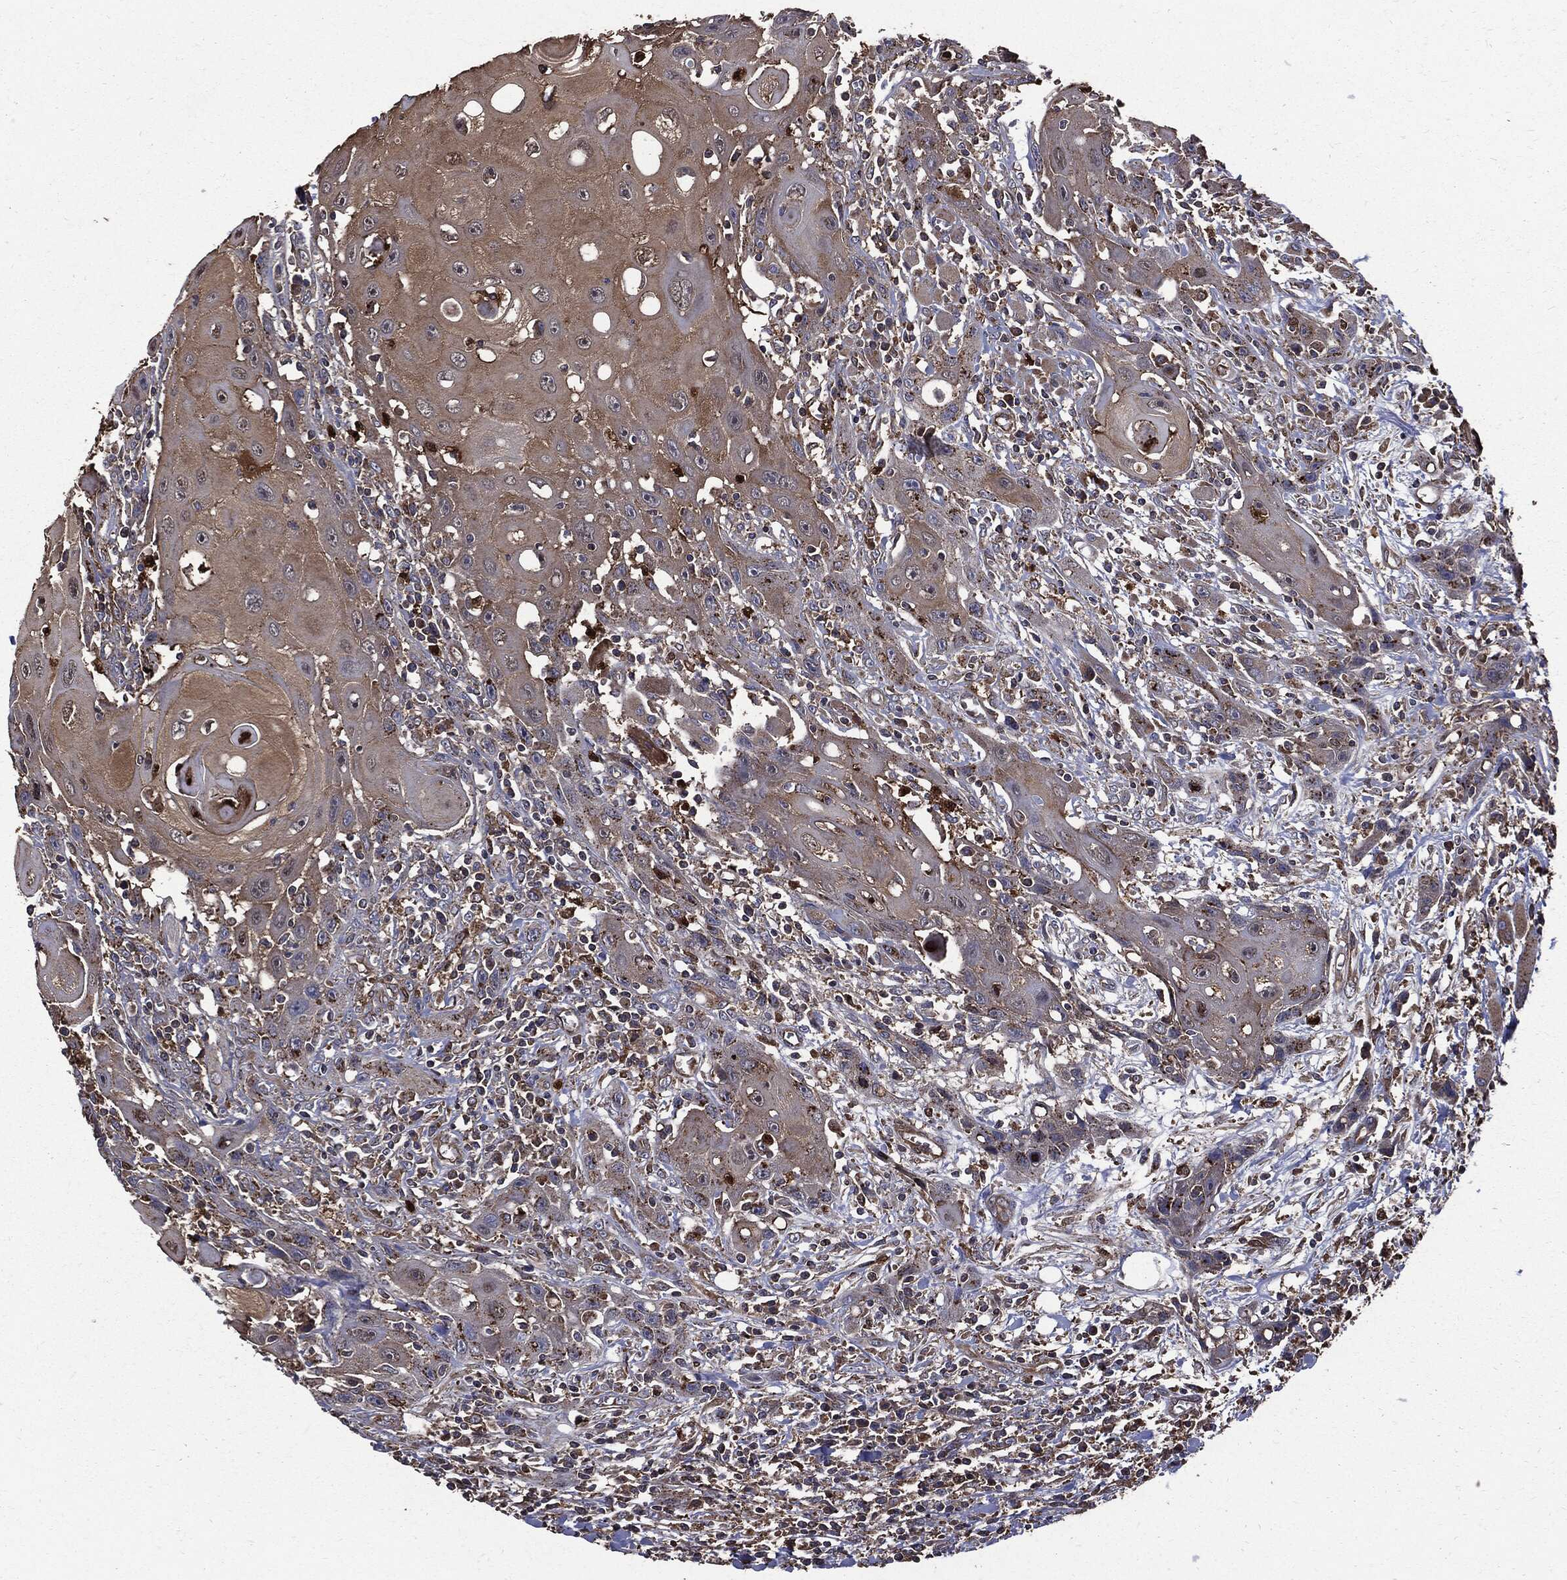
{"staining": {"intensity": "moderate", "quantity": "25%-75%", "location": "cytoplasmic/membranous"}, "tissue": "head and neck cancer", "cell_type": "Tumor cells", "image_type": "cancer", "snomed": [{"axis": "morphology", "description": "Normal tissue, NOS"}, {"axis": "morphology", "description": "Squamous cell carcinoma, NOS"}, {"axis": "topography", "description": "Oral tissue"}, {"axis": "topography", "description": "Head-Neck"}], "caption": "A medium amount of moderate cytoplasmic/membranous positivity is present in approximately 25%-75% of tumor cells in head and neck cancer tissue.", "gene": "PDCD6IP", "patient": {"sex": "male", "age": 71}}